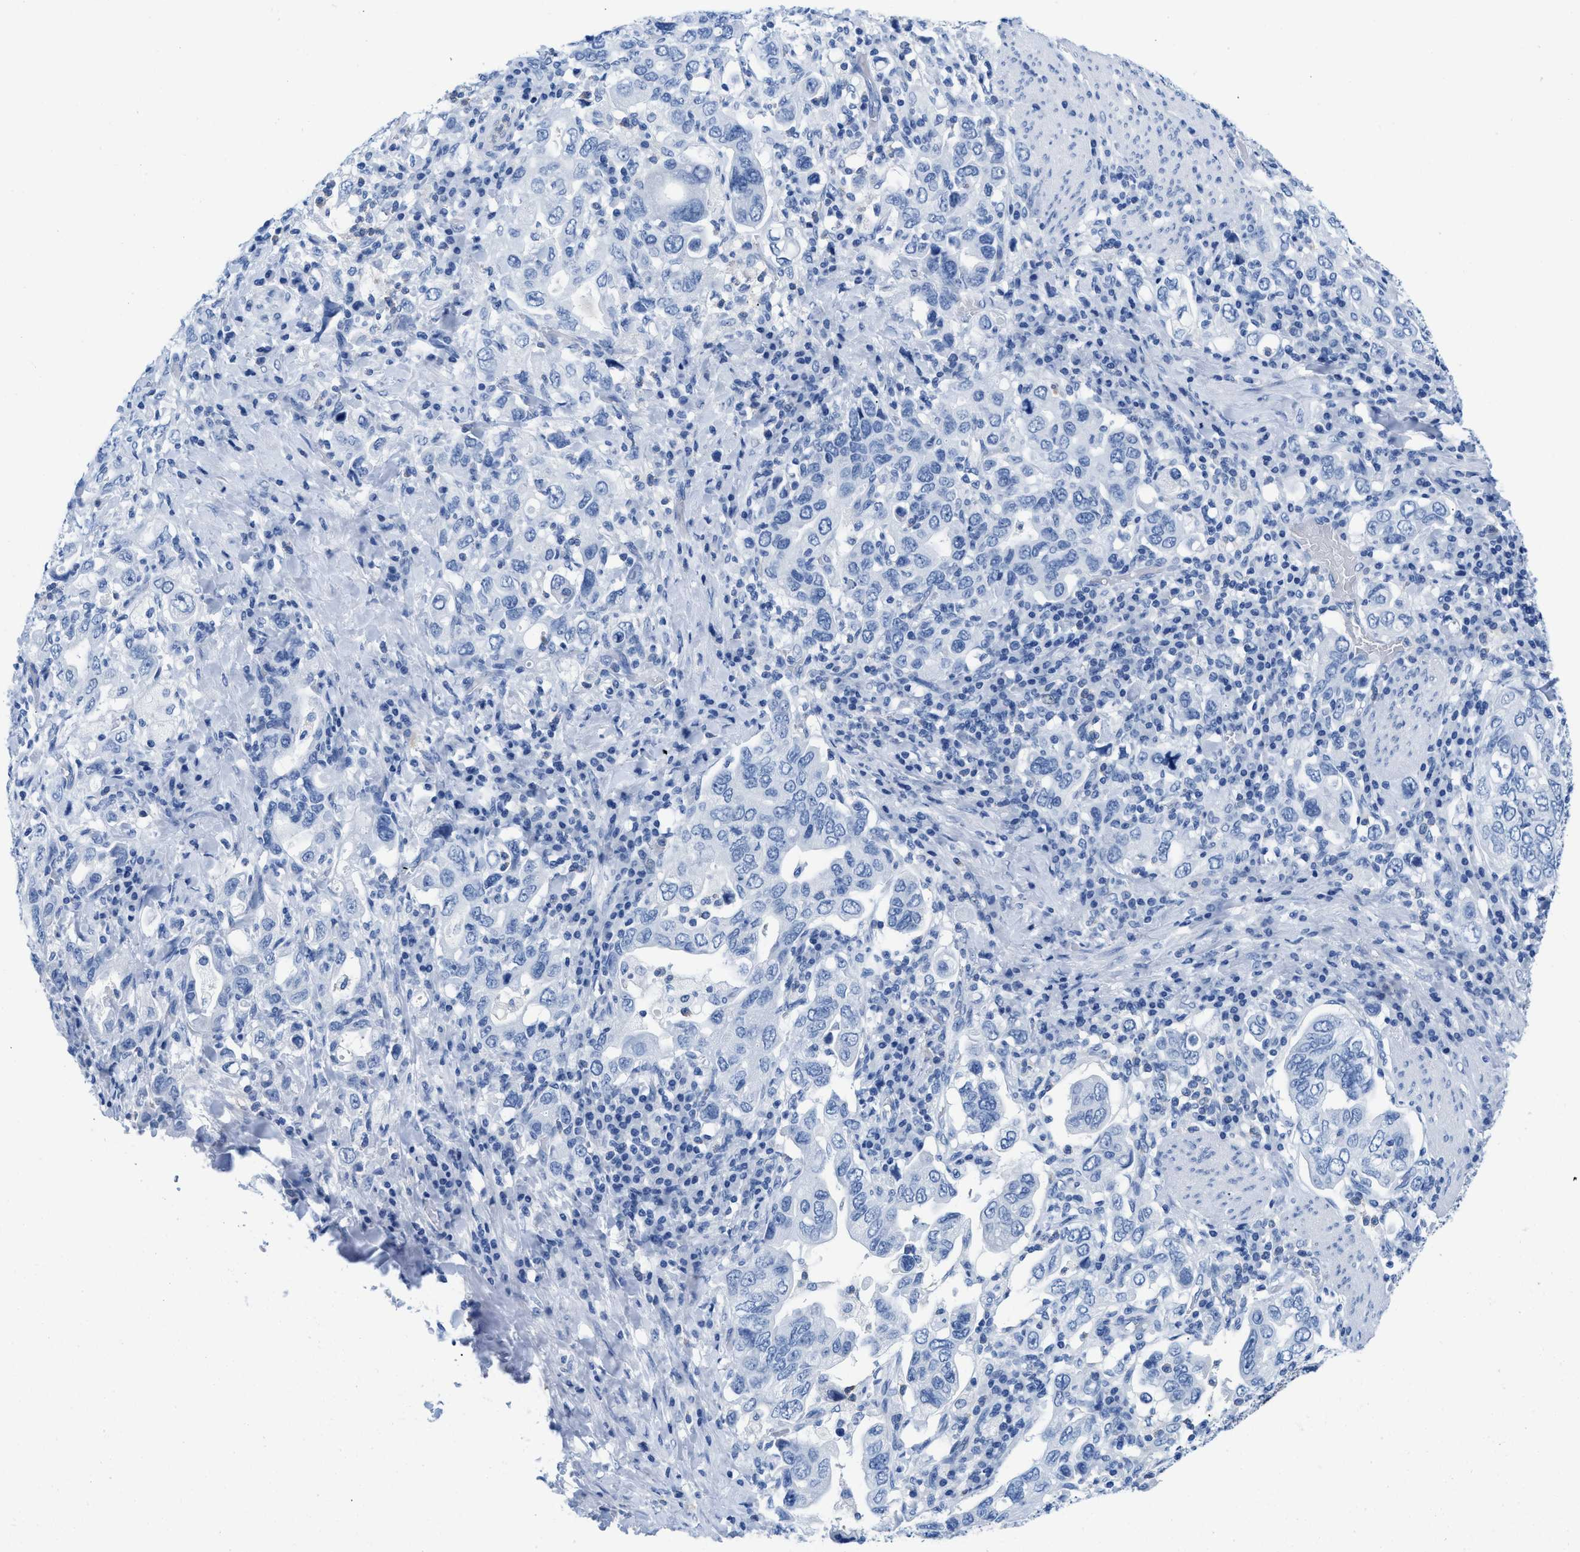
{"staining": {"intensity": "negative", "quantity": "none", "location": "none"}, "tissue": "stomach cancer", "cell_type": "Tumor cells", "image_type": "cancer", "snomed": [{"axis": "morphology", "description": "Adenocarcinoma, NOS"}, {"axis": "topography", "description": "Stomach, upper"}], "caption": "Immunohistochemistry (IHC) histopathology image of neoplastic tissue: human stomach cancer (adenocarcinoma) stained with DAB demonstrates no significant protein positivity in tumor cells.", "gene": "CR1", "patient": {"sex": "male", "age": 62}}